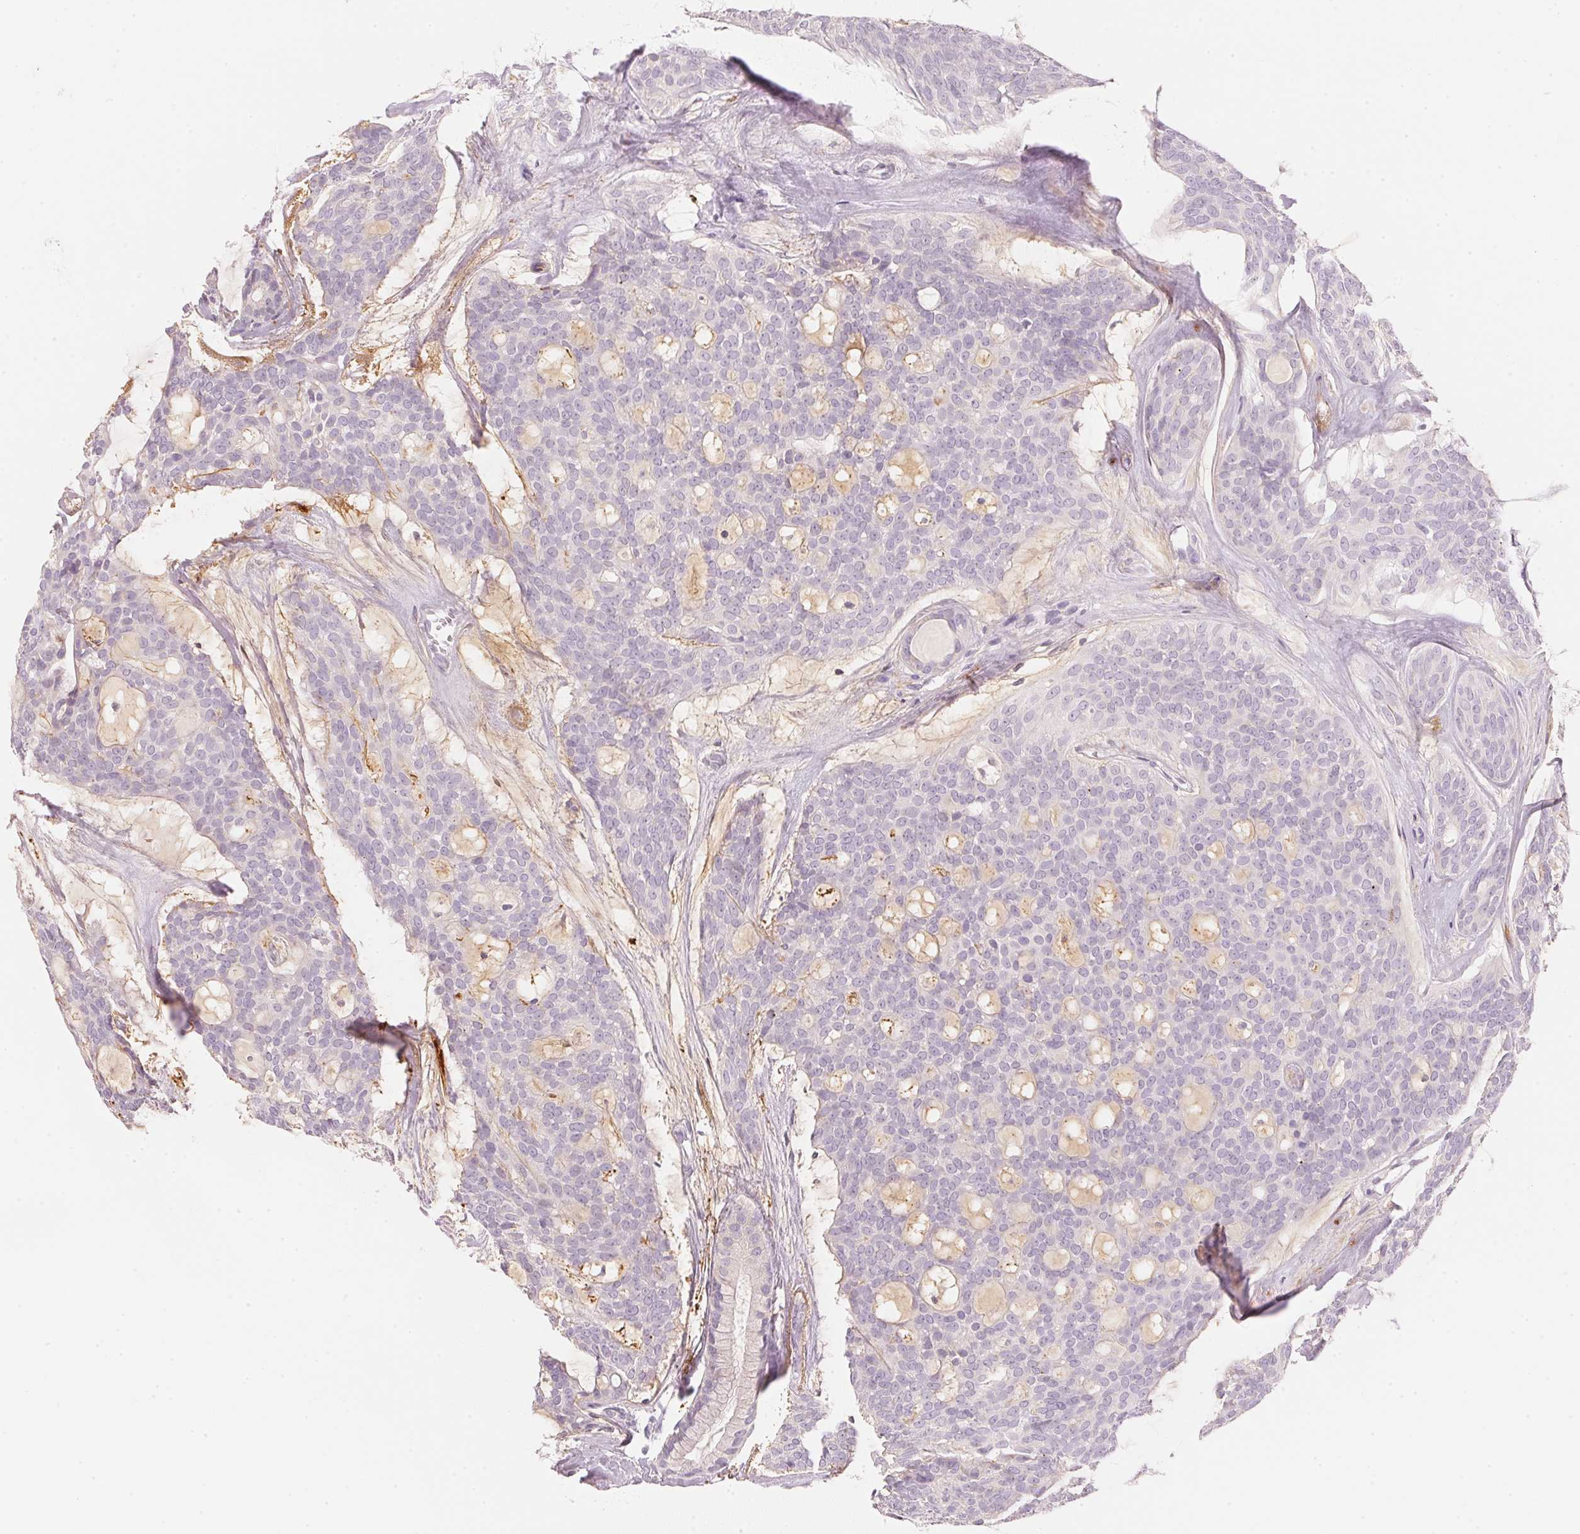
{"staining": {"intensity": "negative", "quantity": "none", "location": "none"}, "tissue": "head and neck cancer", "cell_type": "Tumor cells", "image_type": "cancer", "snomed": [{"axis": "morphology", "description": "Adenocarcinoma, NOS"}, {"axis": "topography", "description": "Head-Neck"}], "caption": "Tumor cells show no significant protein staining in head and neck adenocarcinoma.", "gene": "RMDN2", "patient": {"sex": "male", "age": 66}}